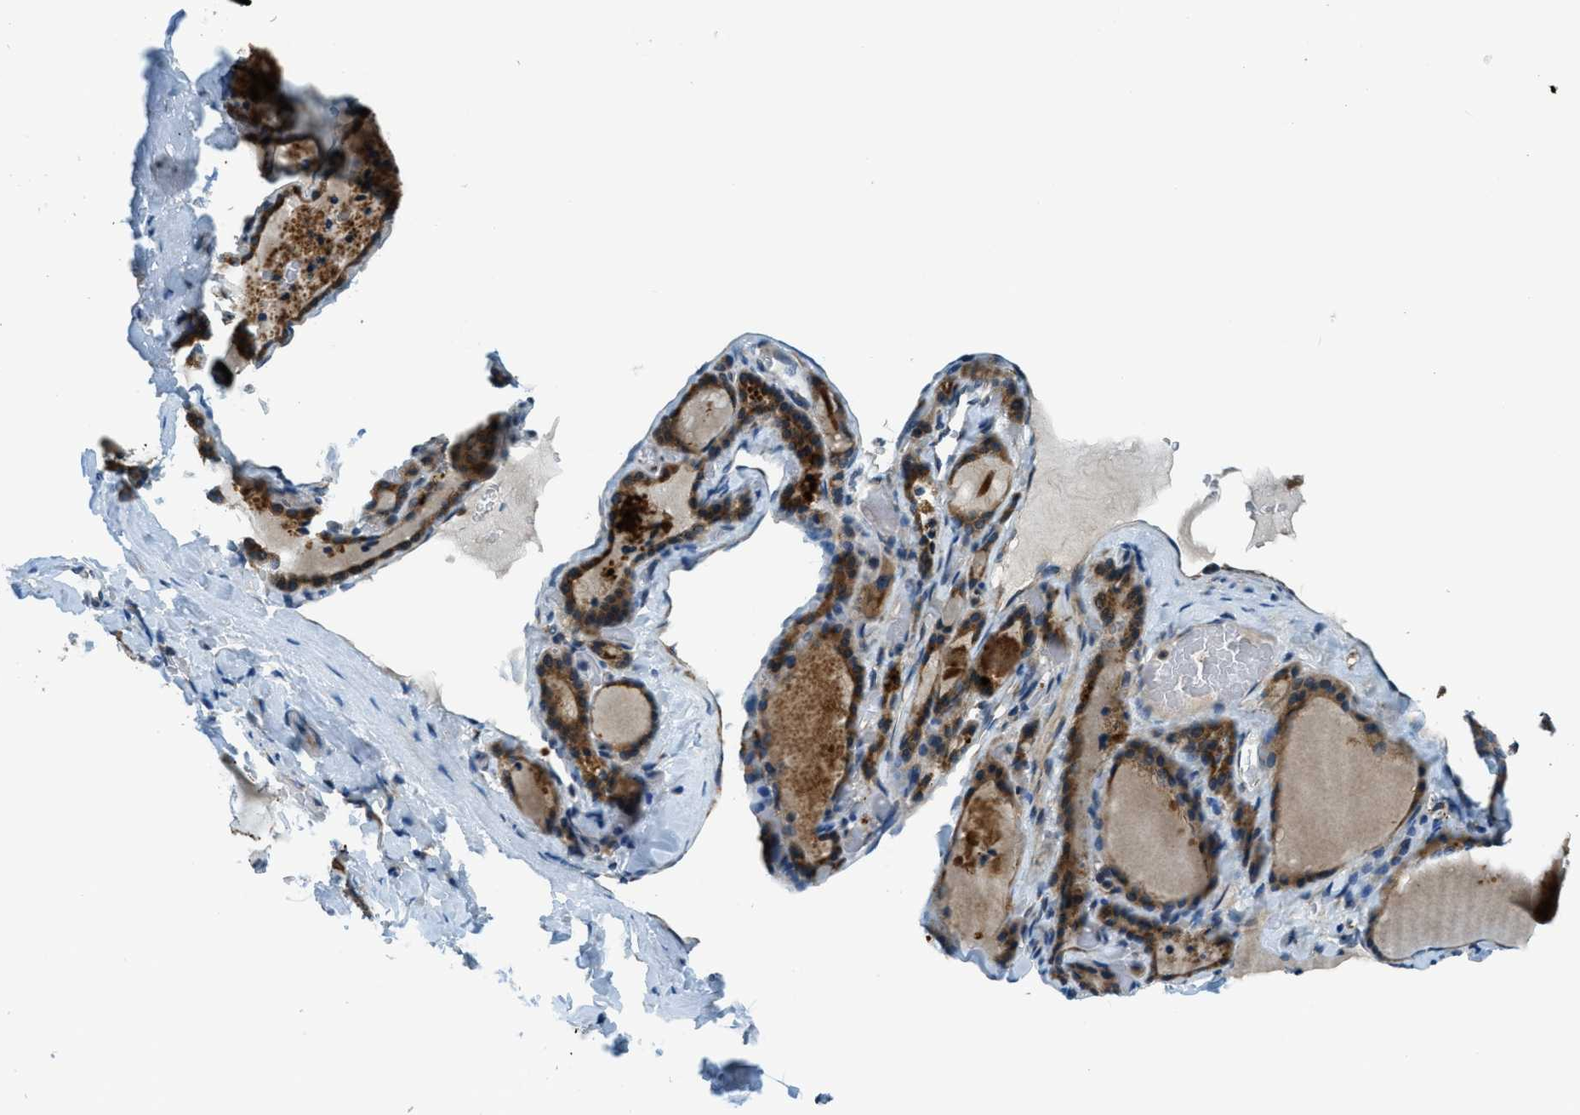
{"staining": {"intensity": "strong", "quantity": ">75%", "location": "cytoplasmic/membranous"}, "tissue": "thyroid gland", "cell_type": "Glandular cells", "image_type": "normal", "snomed": [{"axis": "morphology", "description": "Normal tissue, NOS"}, {"axis": "topography", "description": "Thyroid gland"}], "caption": "Approximately >75% of glandular cells in benign human thyroid gland display strong cytoplasmic/membranous protein expression as visualized by brown immunohistochemical staining.", "gene": "GINM1", "patient": {"sex": "female", "age": 28}}